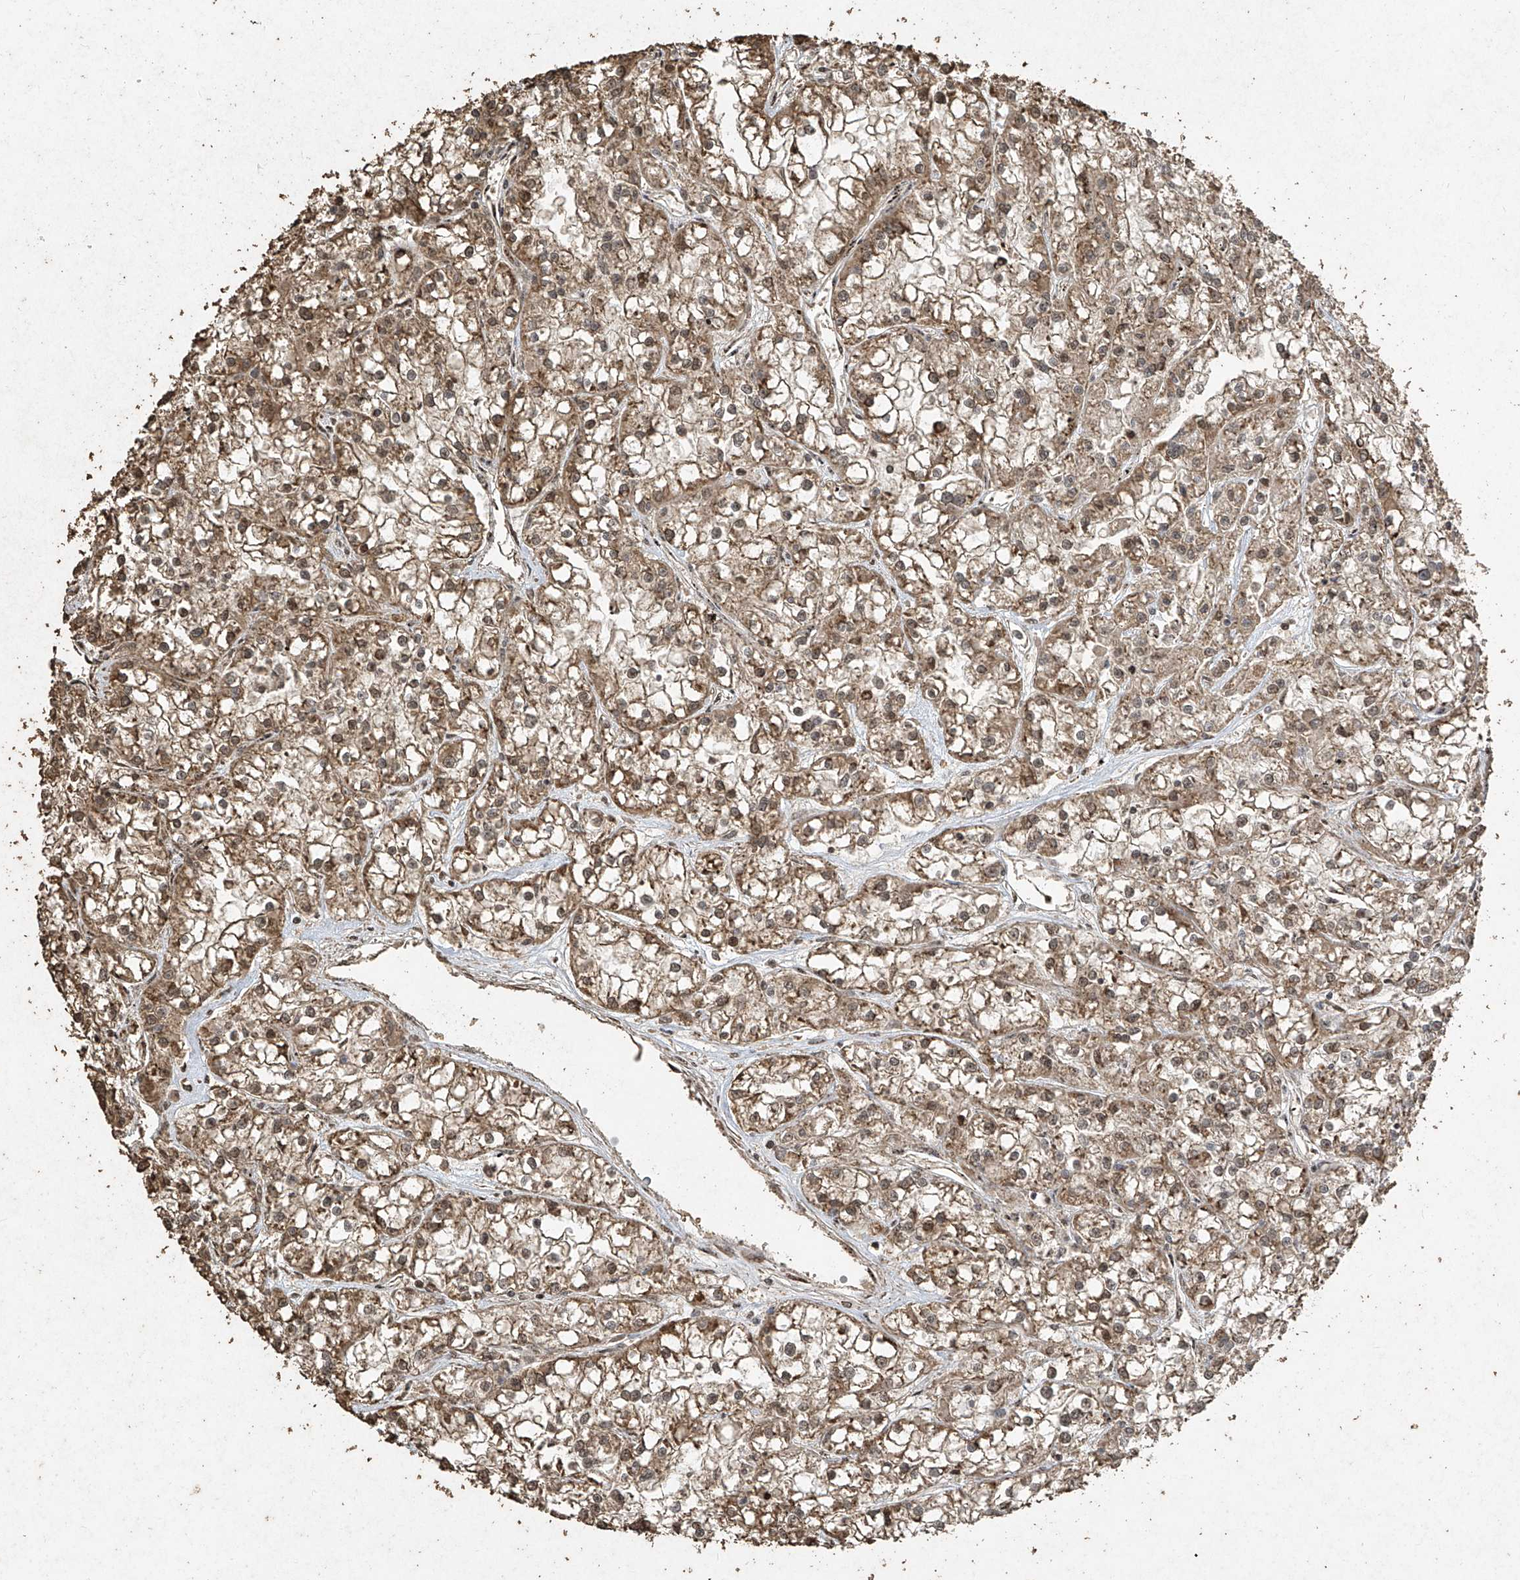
{"staining": {"intensity": "moderate", "quantity": ">75%", "location": "cytoplasmic/membranous"}, "tissue": "renal cancer", "cell_type": "Tumor cells", "image_type": "cancer", "snomed": [{"axis": "morphology", "description": "Adenocarcinoma, NOS"}, {"axis": "topography", "description": "Kidney"}], "caption": "Renal cancer was stained to show a protein in brown. There is medium levels of moderate cytoplasmic/membranous expression in about >75% of tumor cells.", "gene": "ERBB3", "patient": {"sex": "female", "age": 52}}